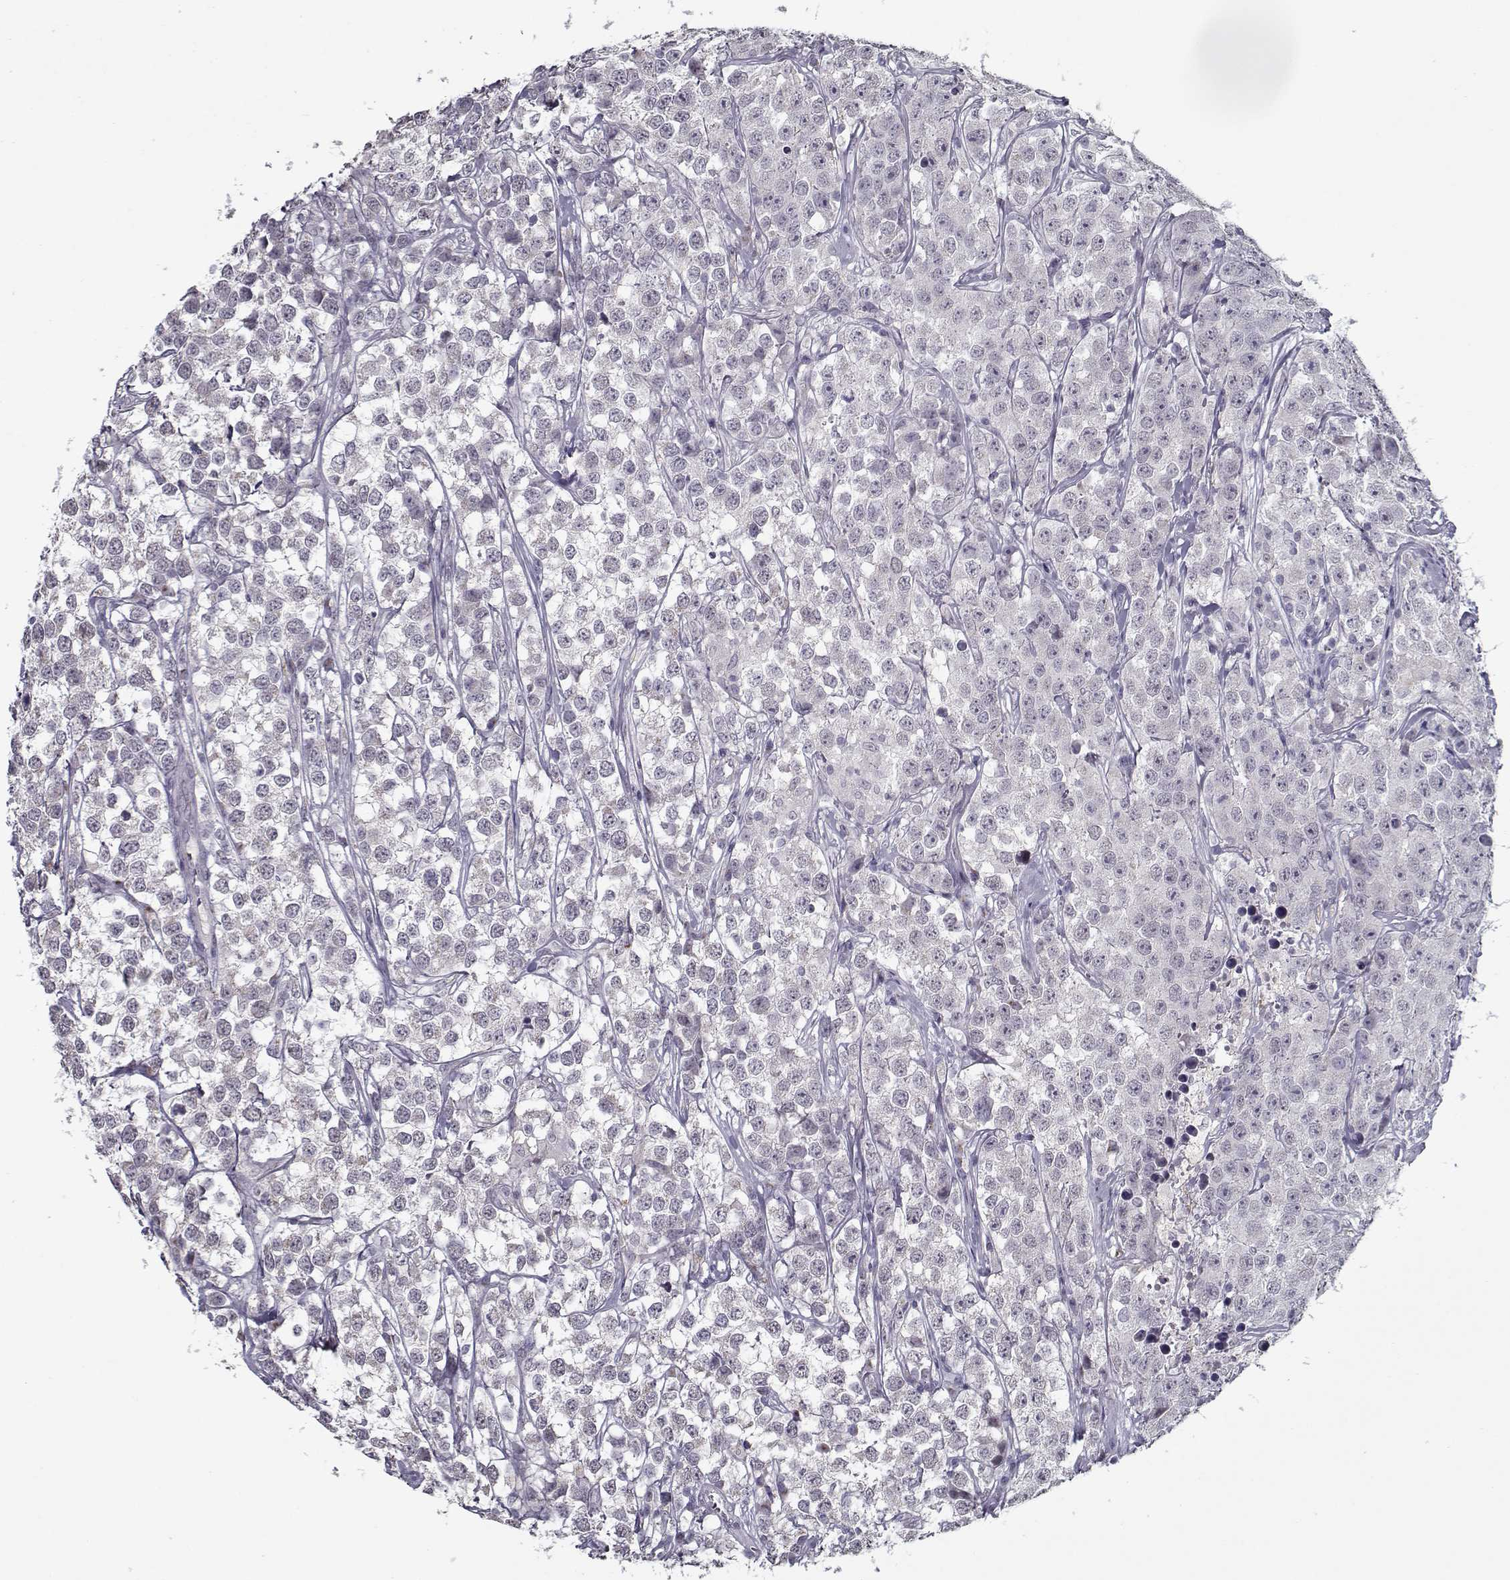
{"staining": {"intensity": "negative", "quantity": "none", "location": "none"}, "tissue": "testis cancer", "cell_type": "Tumor cells", "image_type": "cancer", "snomed": [{"axis": "morphology", "description": "Seminoma, NOS"}, {"axis": "topography", "description": "Testis"}], "caption": "An immunohistochemistry histopathology image of testis cancer (seminoma) is shown. There is no staining in tumor cells of testis cancer (seminoma). (DAB (3,3'-diaminobenzidine) immunohistochemistry (IHC) with hematoxylin counter stain).", "gene": "SEC16B", "patient": {"sex": "male", "age": 59}}